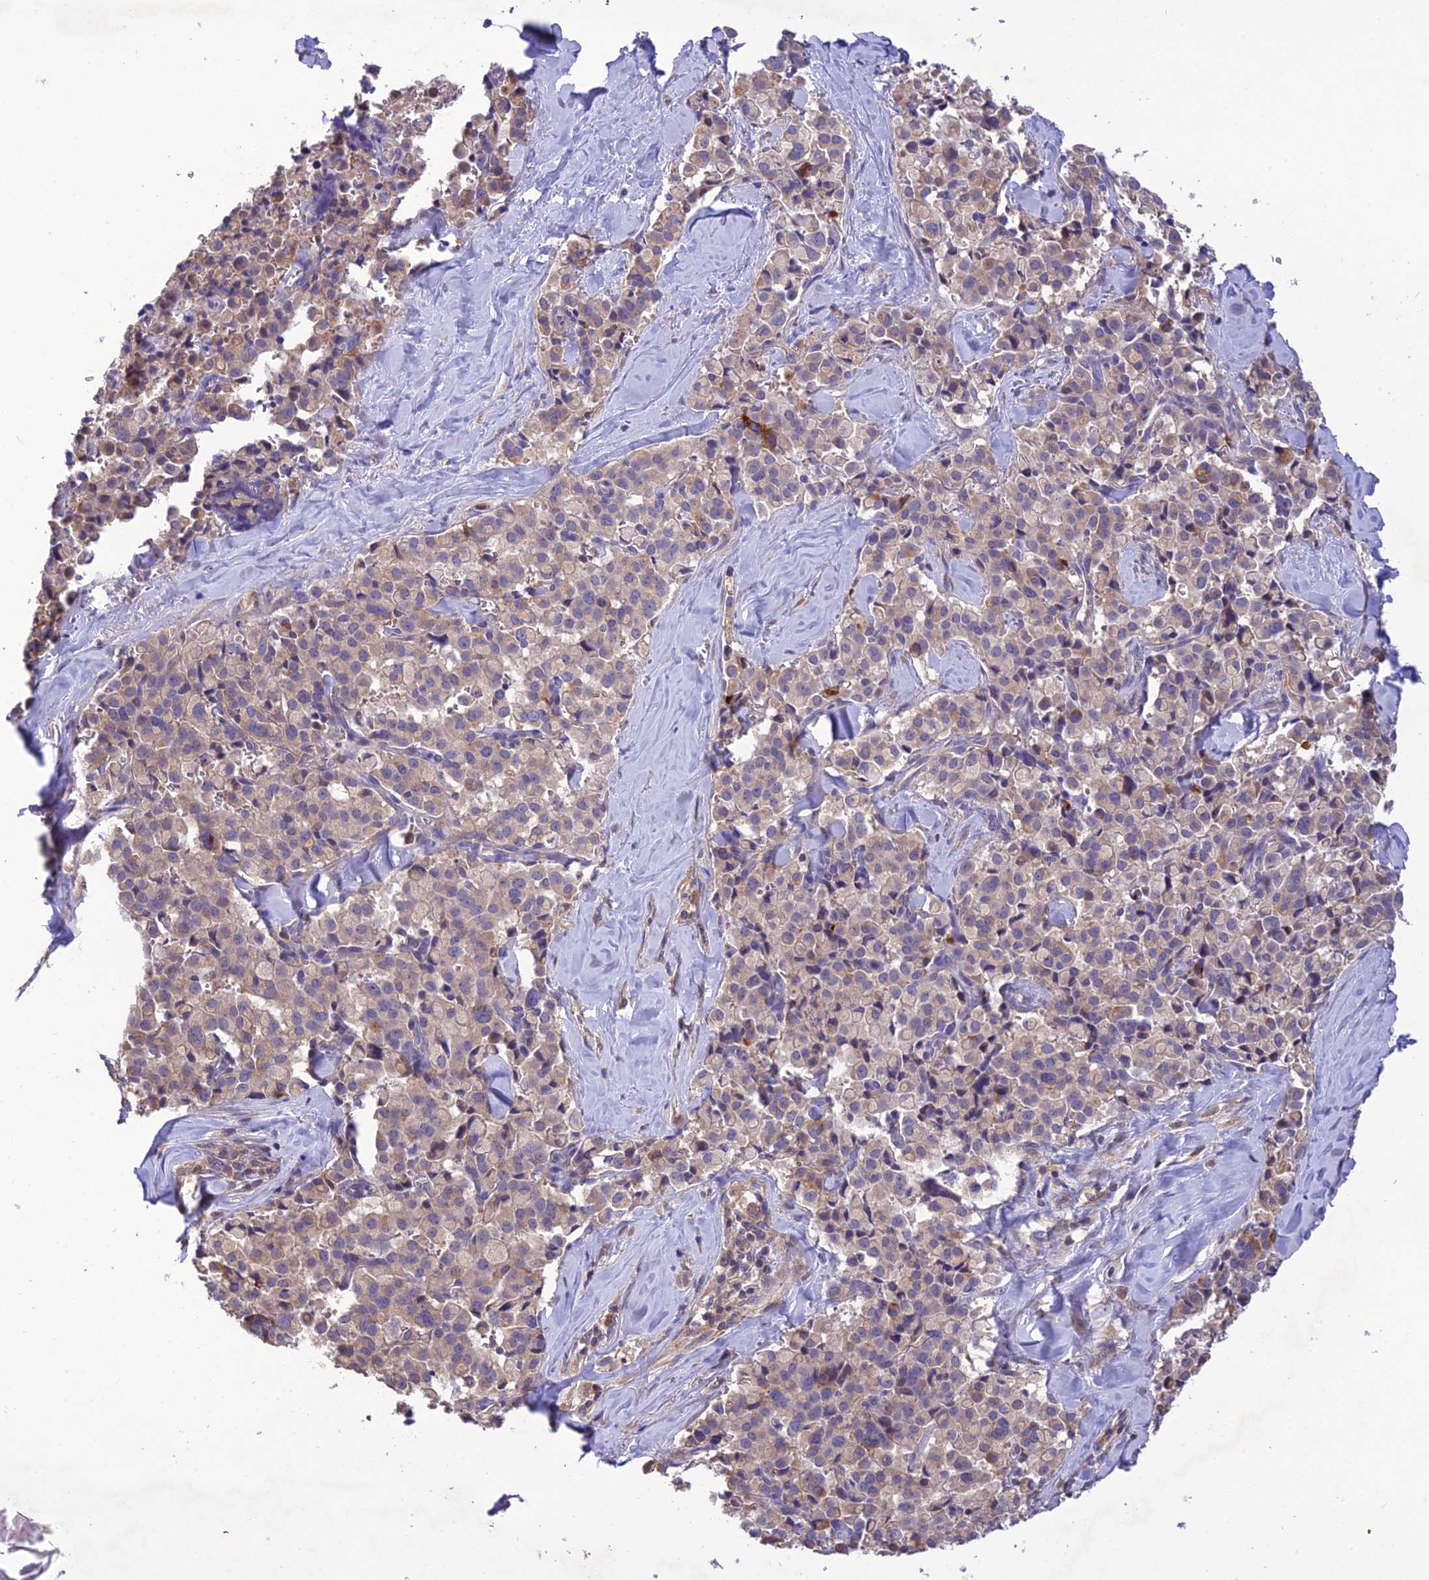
{"staining": {"intensity": "weak", "quantity": "25%-75%", "location": "cytoplasmic/membranous"}, "tissue": "pancreatic cancer", "cell_type": "Tumor cells", "image_type": "cancer", "snomed": [{"axis": "morphology", "description": "Adenocarcinoma, NOS"}, {"axis": "topography", "description": "Pancreas"}], "caption": "Brown immunohistochemical staining in human adenocarcinoma (pancreatic) reveals weak cytoplasmic/membranous expression in about 25%-75% of tumor cells.", "gene": "SNX24", "patient": {"sex": "male", "age": 65}}